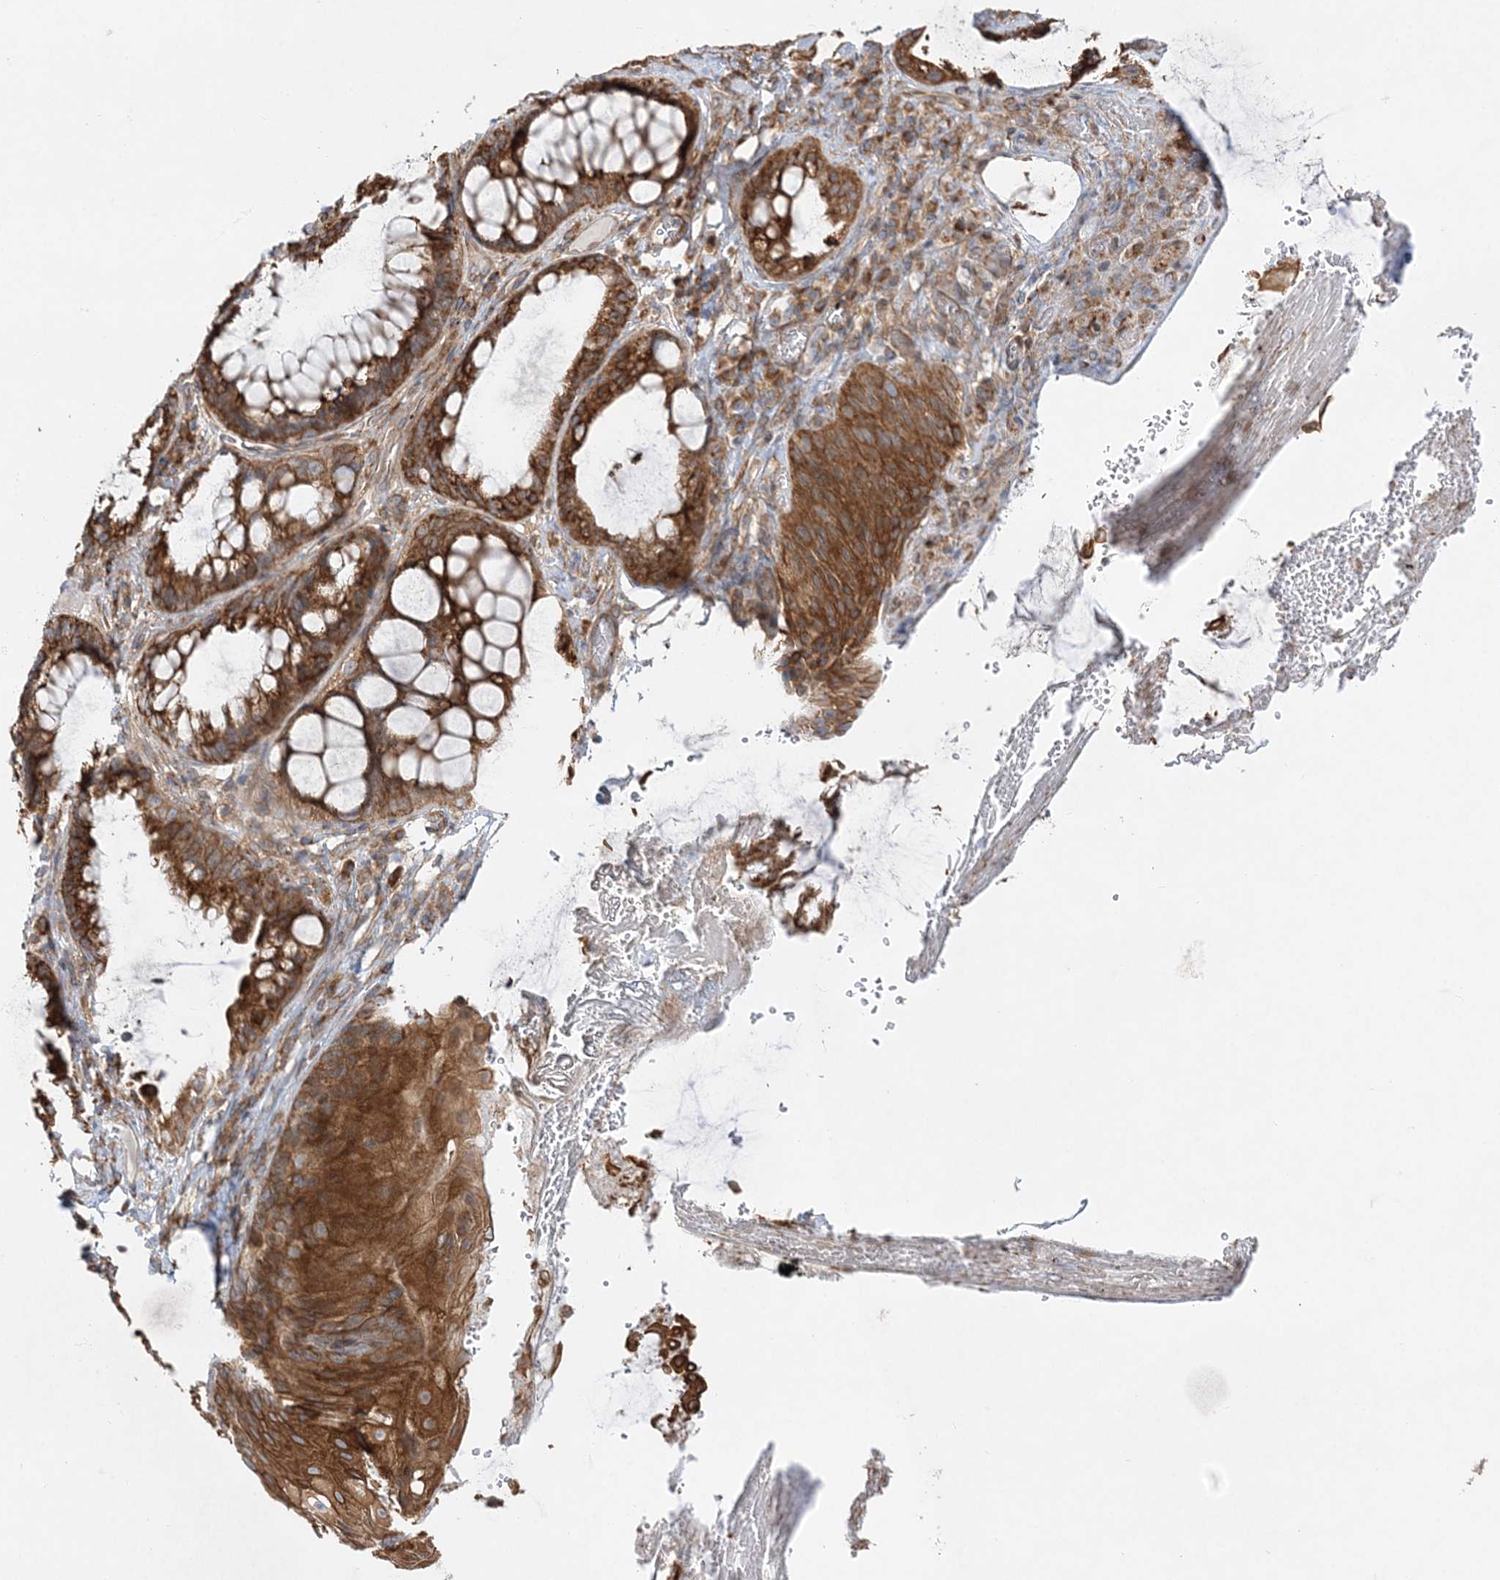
{"staining": {"intensity": "moderate", "quantity": ">75%", "location": "cytoplasmic/membranous"}, "tissue": "melanoma", "cell_type": "Tumor cells", "image_type": "cancer", "snomed": [{"axis": "morphology", "description": "Malignant melanoma, NOS"}, {"axis": "topography", "description": "Rectum"}], "caption": "High-power microscopy captured an IHC micrograph of malignant melanoma, revealing moderate cytoplasmic/membranous positivity in approximately >75% of tumor cells.", "gene": "ZFYVE16", "patient": {"sex": "female", "age": 81}}